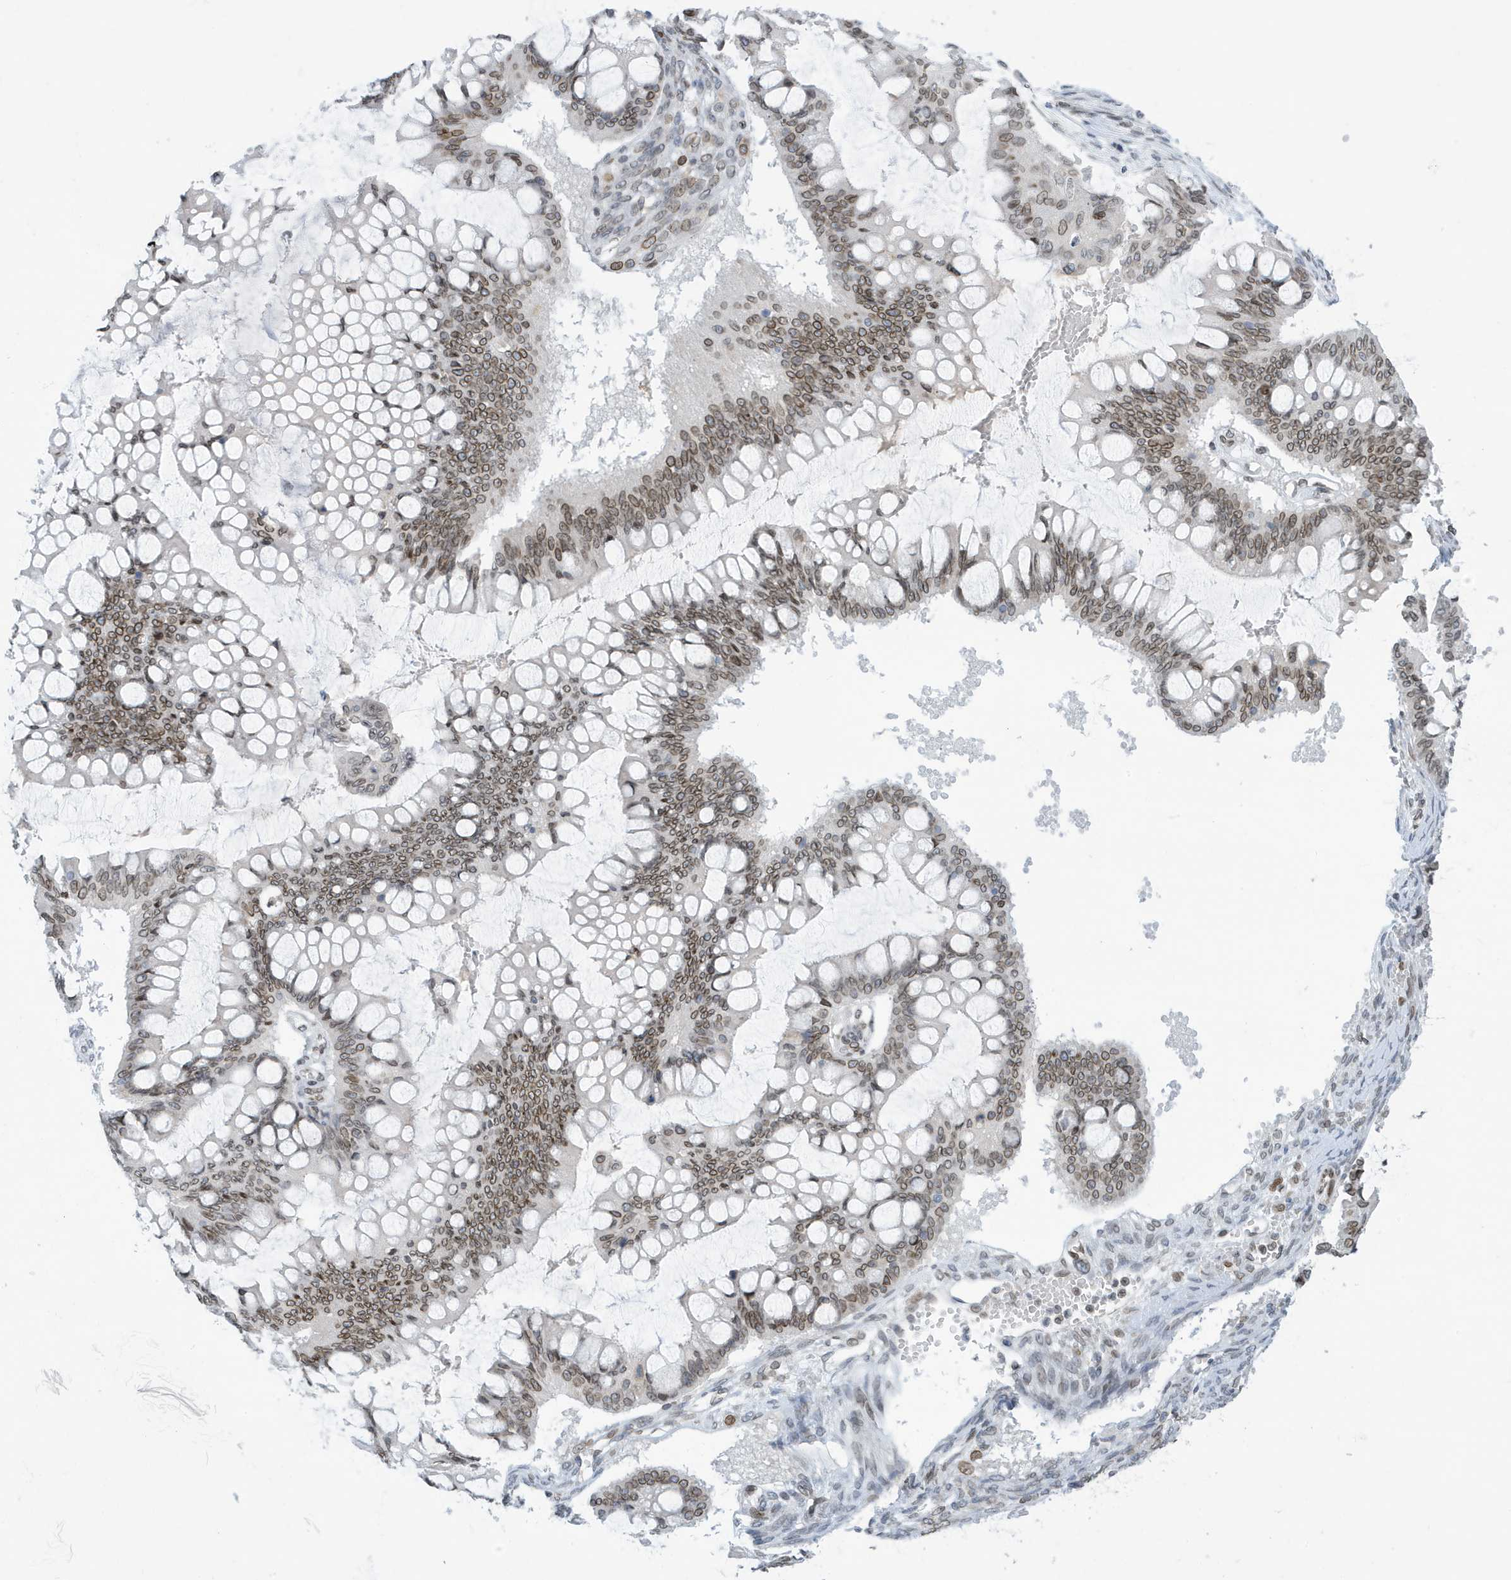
{"staining": {"intensity": "moderate", "quantity": ">75%", "location": "cytoplasmic/membranous,nuclear"}, "tissue": "ovarian cancer", "cell_type": "Tumor cells", "image_type": "cancer", "snomed": [{"axis": "morphology", "description": "Cystadenocarcinoma, mucinous, NOS"}, {"axis": "topography", "description": "Ovary"}], "caption": "Ovarian mucinous cystadenocarcinoma tissue reveals moderate cytoplasmic/membranous and nuclear expression in approximately >75% of tumor cells, visualized by immunohistochemistry.", "gene": "PCYT1A", "patient": {"sex": "female", "age": 73}}